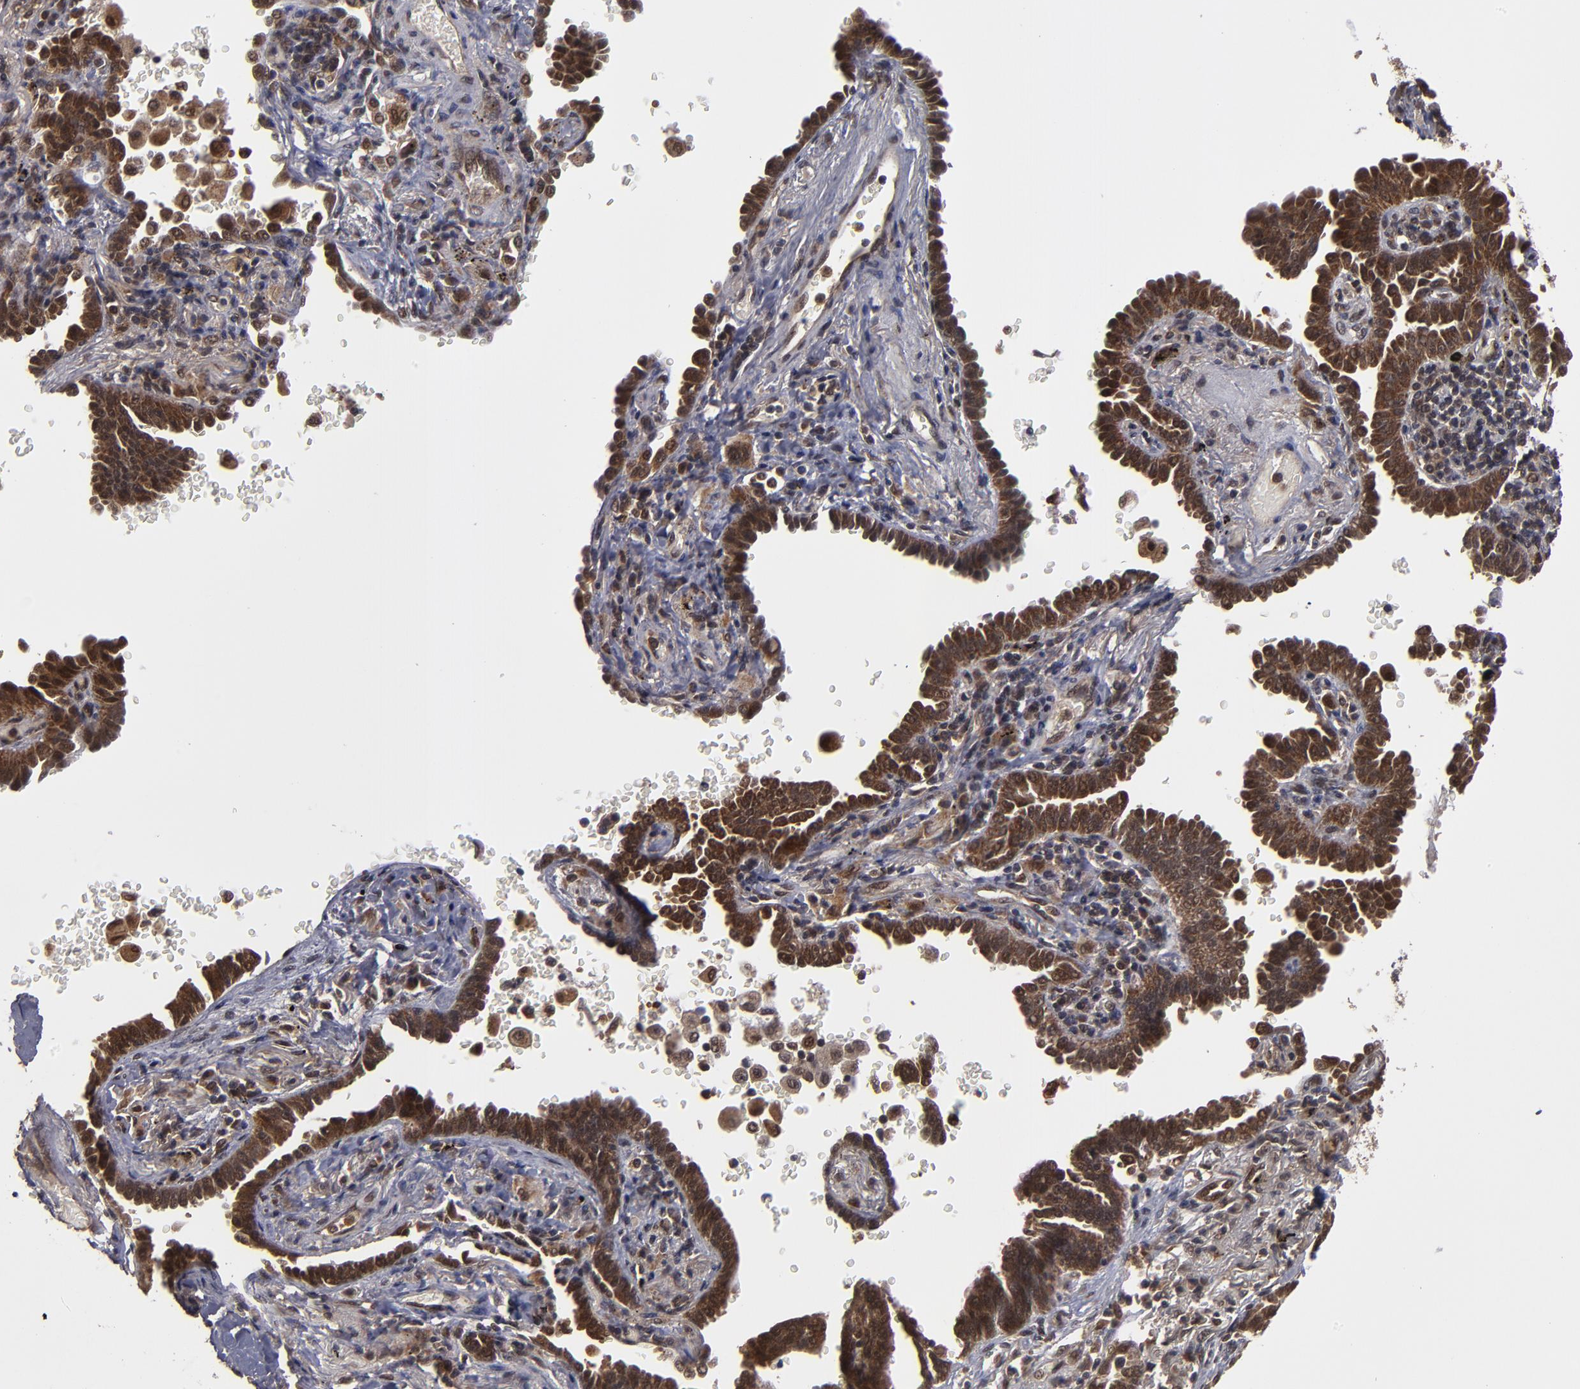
{"staining": {"intensity": "strong", "quantity": ">75%", "location": "cytoplasmic/membranous,nuclear"}, "tissue": "lung cancer", "cell_type": "Tumor cells", "image_type": "cancer", "snomed": [{"axis": "morphology", "description": "Adenocarcinoma, NOS"}, {"axis": "topography", "description": "Lung"}], "caption": "Immunohistochemistry (IHC) of lung cancer exhibits high levels of strong cytoplasmic/membranous and nuclear staining in approximately >75% of tumor cells. (DAB IHC, brown staining for protein, blue staining for nuclei).", "gene": "CUL5", "patient": {"sex": "female", "age": 64}}